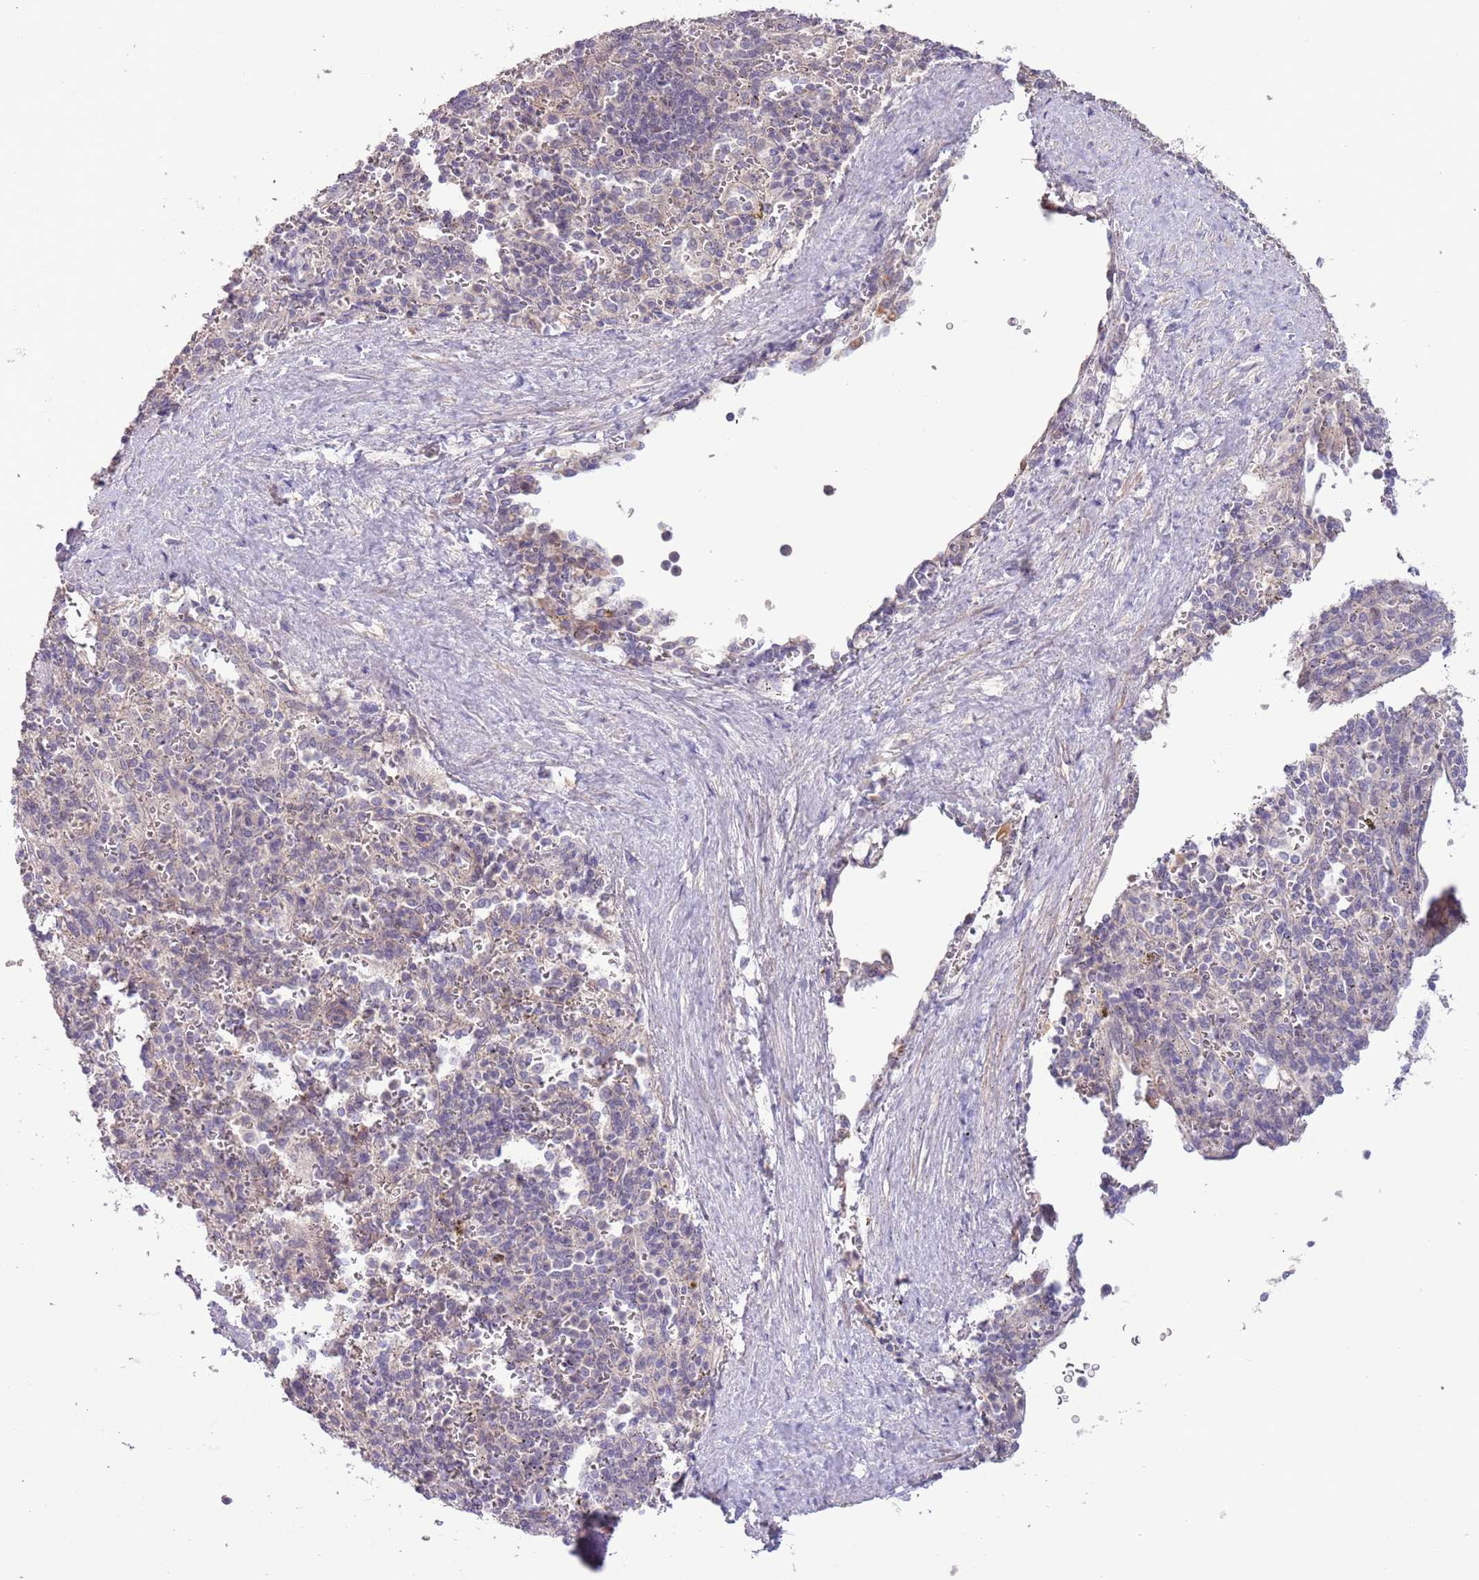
{"staining": {"intensity": "negative", "quantity": "none", "location": "none"}, "tissue": "spleen", "cell_type": "Cells in red pulp", "image_type": "normal", "snomed": [{"axis": "morphology", "description": "Normal tissue, NOS"}, {"axis": "topography", "description": "Spleen"}], "caption": "A histopathology image of spleen stained for a protein shows no brown staining in cells in red pulp. The staining was performed using DAB to visualize the protein expression in brown, while the nuclei were stained in blue with hematoxylin (Magnification: 20x).", "gene": "SHROOM3", "patient": {"sex": "female", "age": 21}}